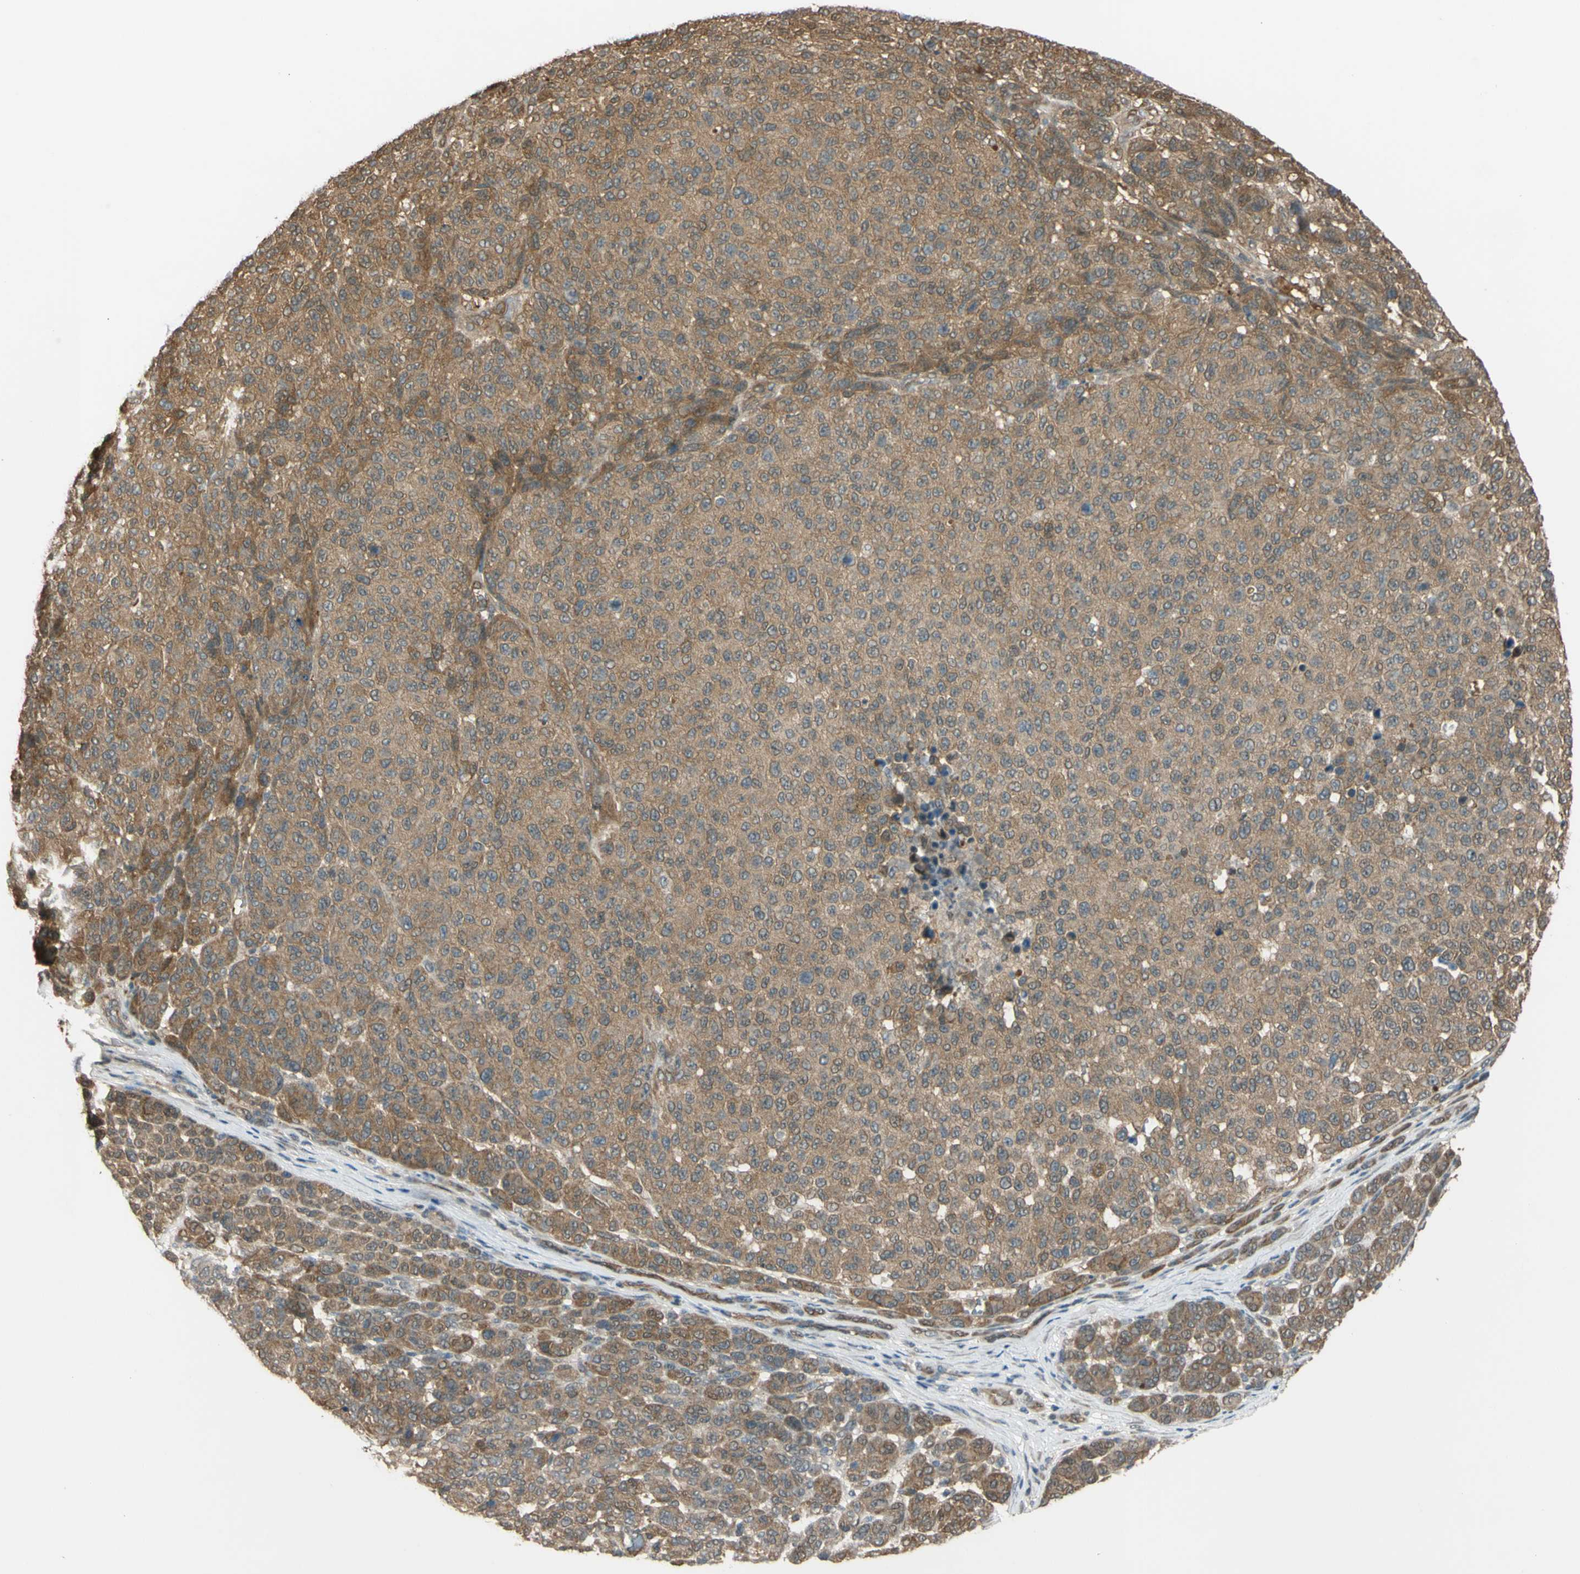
{"staining": {"intensity": "moderate", "quantity": ">75%", "location": "cytoplasmic/membranous"}, "tissue": "melanoma", "cell_type": "Tumor cells", "image_type": "cancer", "snomed": [{"axis": "morphology", "description": "Malignant melanoma, NOS"}, {"axis": "topography", "description": "Skin"}], "caption": "Malignant melanoma stained with a brown dye reveals moderate cytoplasmic/membranous positive positivity in approximately >75% of tumor cells.", "gene": "YWHAQ", "patient": {"sex": "male", "age": 59}}